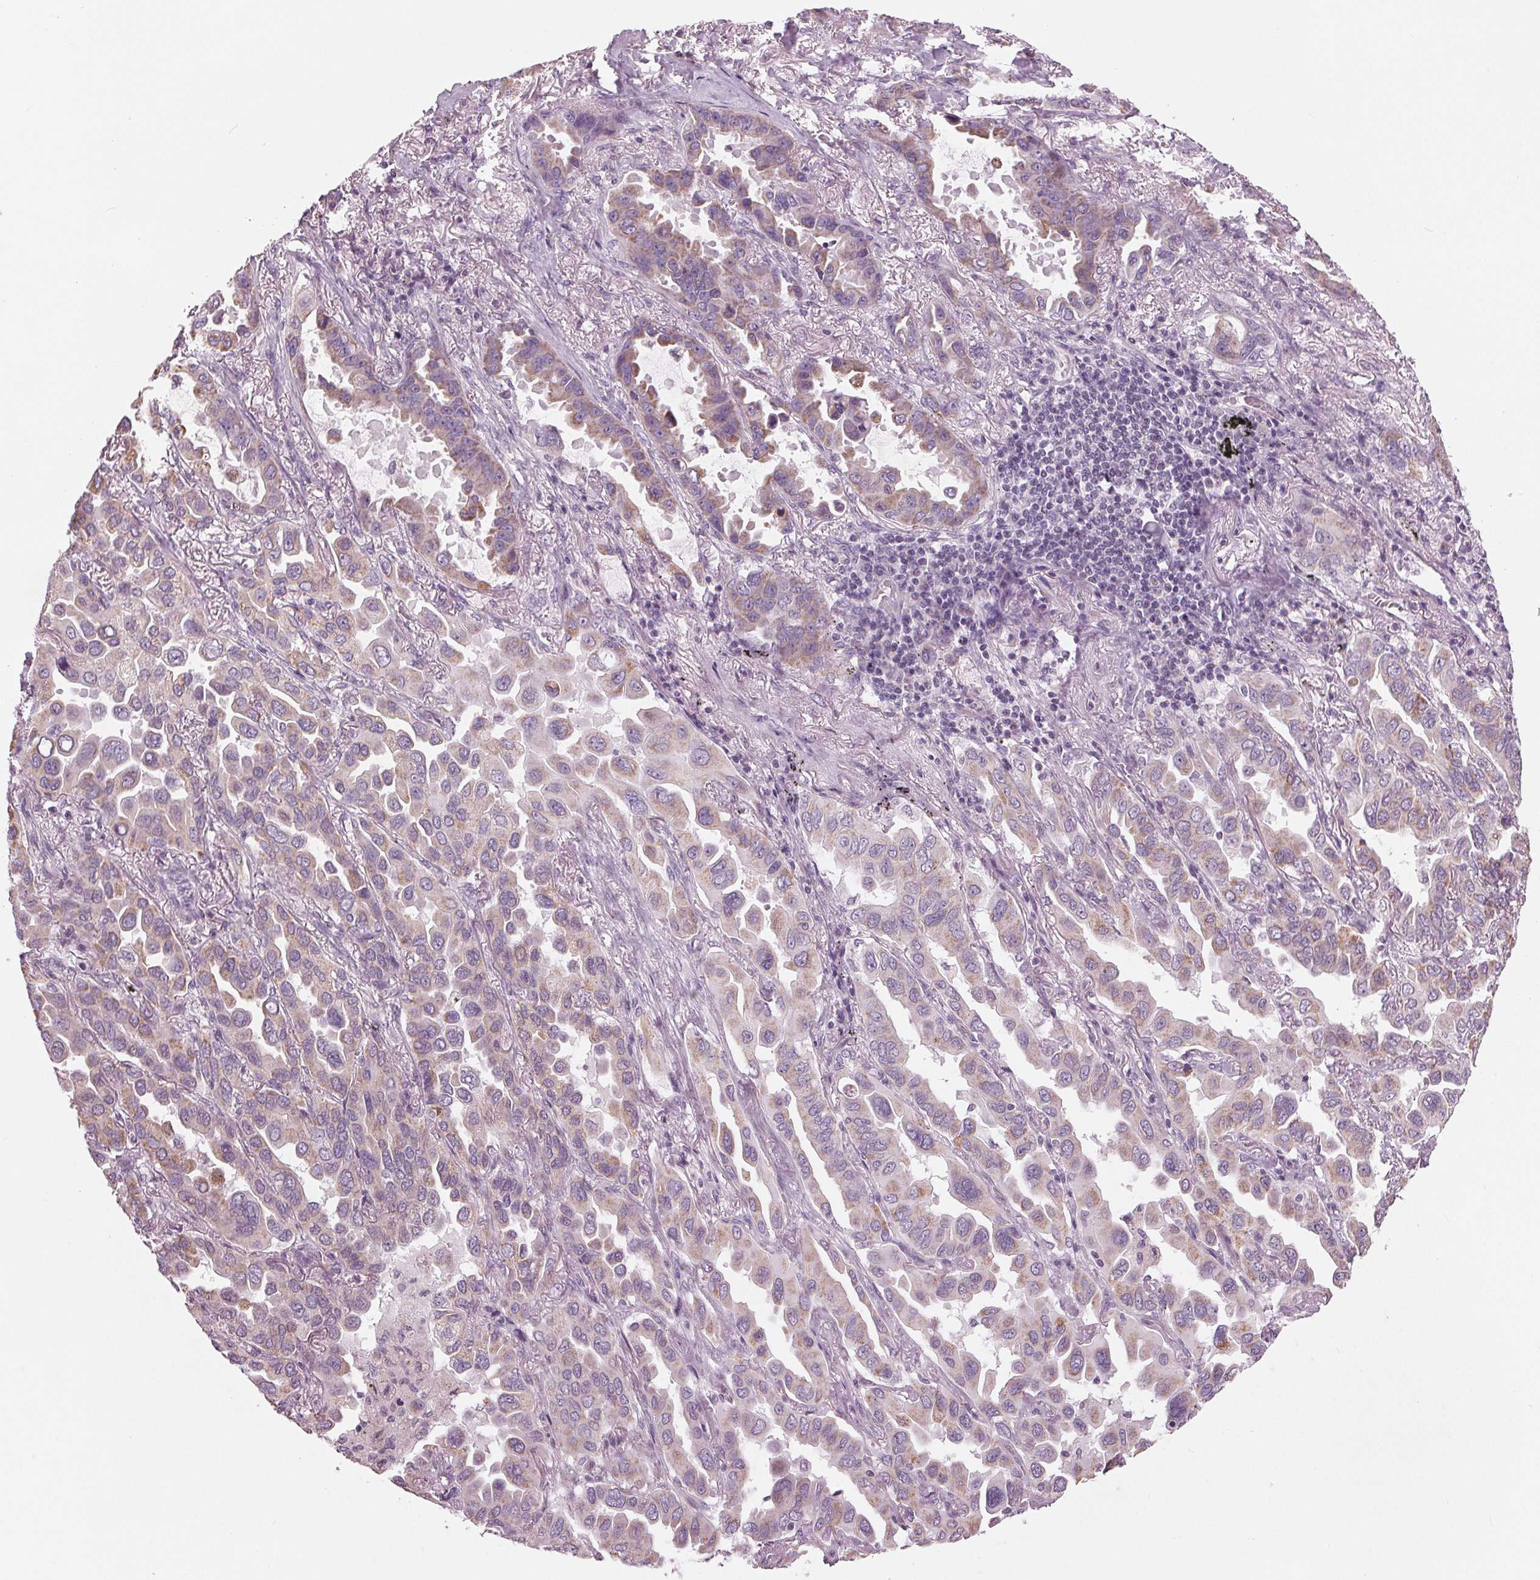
{"staining": {"intensity": "weak", "quantity": "25%-75%", "location": "cytoplasmic/membranous"}, "tissue": "lung cancer", "cell_type": "Tumor cells", "image_type": "cancer", "snomed": [{"axis": "morphology", "description": "Adenocarcinoma, NOS"}, {"axis": "topography", "description": "Lung"}], "caption": "A brown stain labels weak cytoplasmic/membranous expression of a protein in lung adenocarcinoma tumor cells.", "gene": "SAMD4A", "patient": {"sex": "male", "age": 64}}